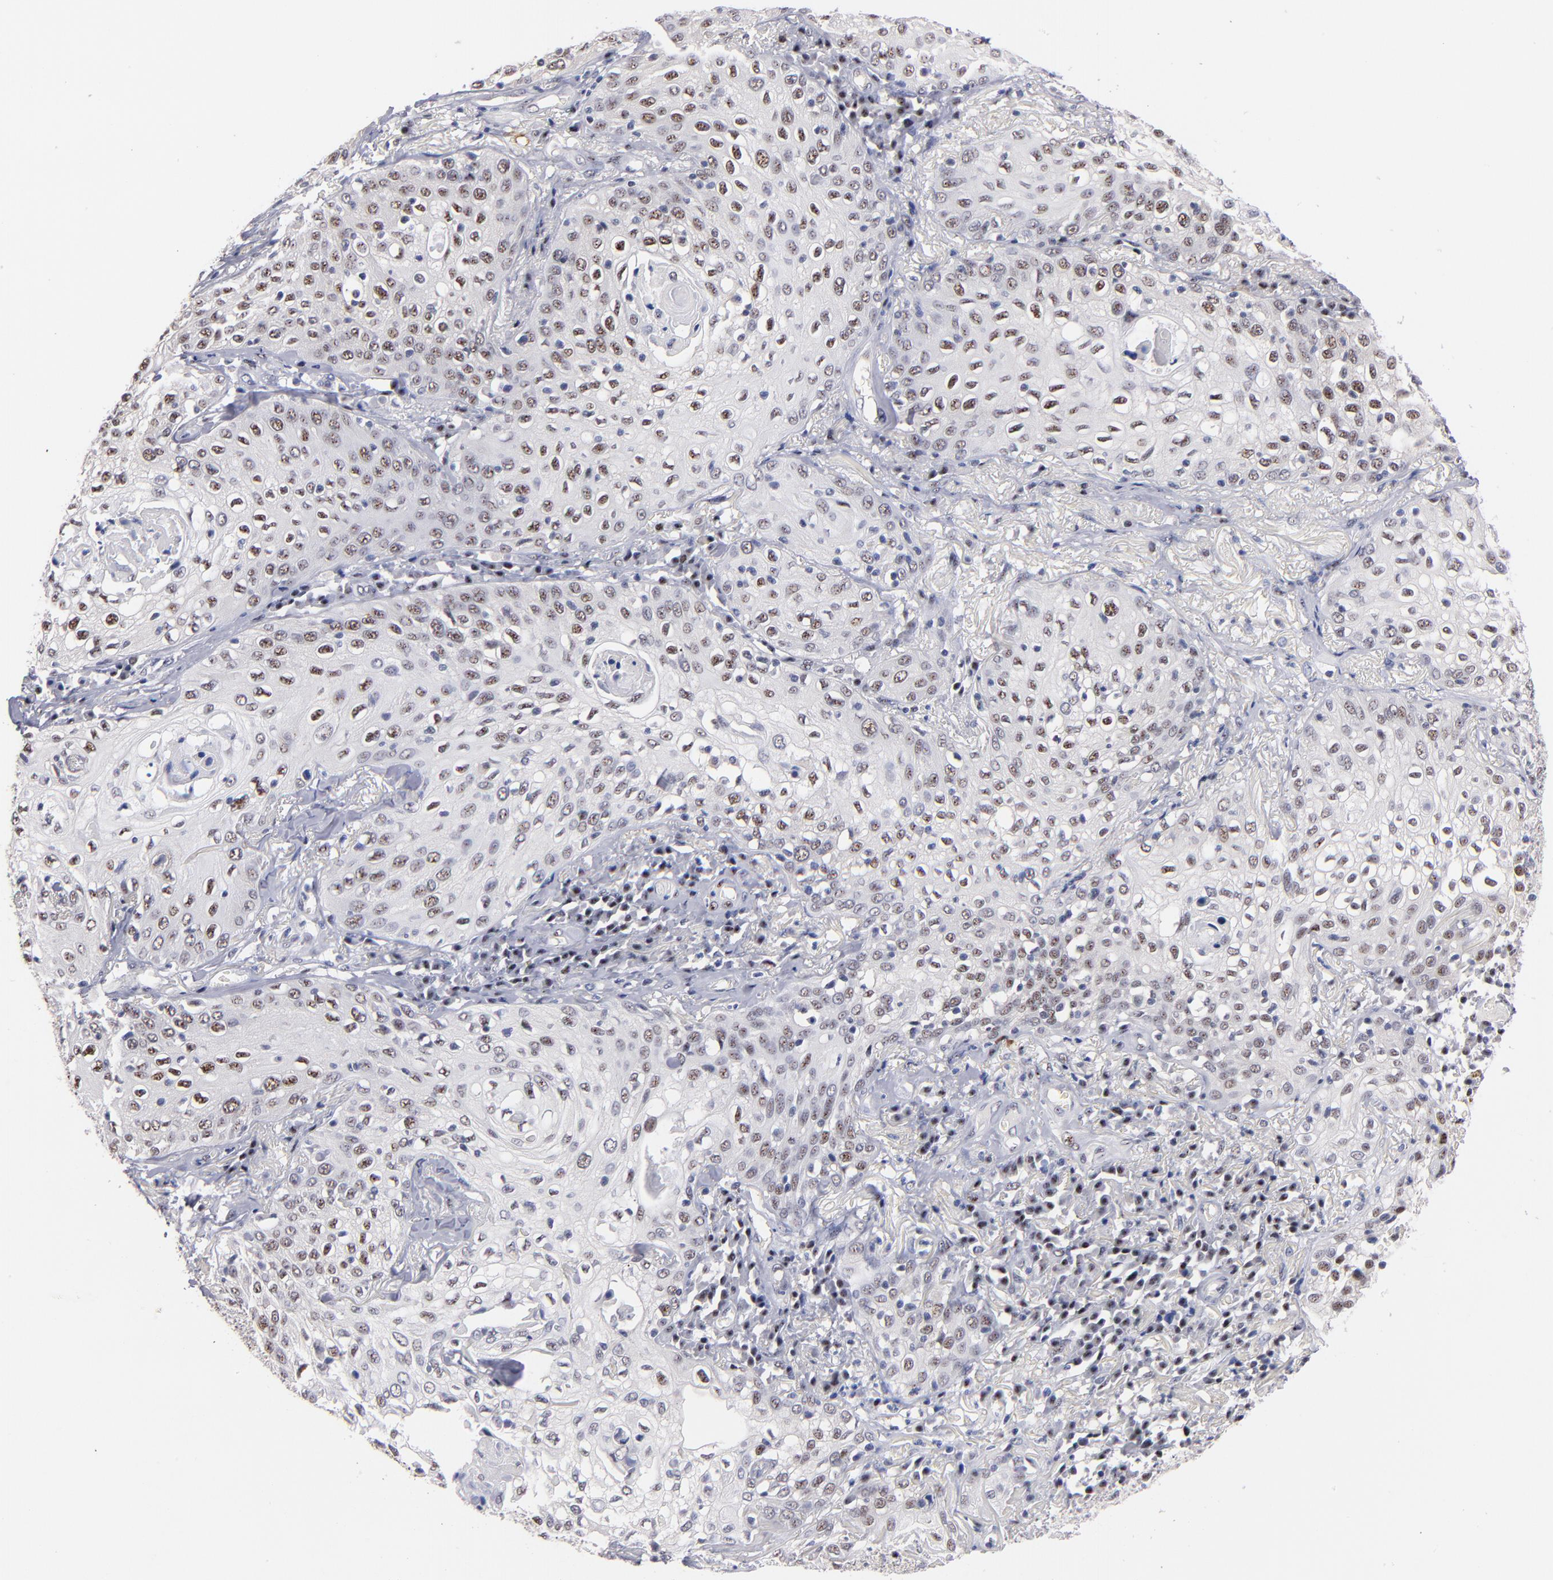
{"staining": {"intensity": "moderate", "quantity": "25%-75%", "location": "nuclear"}, "tissue": "skin cancer", "cell_type": "Tumor cells", "image_type": "cancer", "snomed": [{"axis": "morphology", "description": "Squamous cell carcinoma, NOS"}, {"axis": "topography", "description": "Skin"}], "caption": "A micrograph of skin cancer (squamous cell carcinoma) stained for a protein reveals moderate nuclear brown staining in tumor cells.", "gene": "RAF1", "patient": {"sex": "male", "age": 65}}